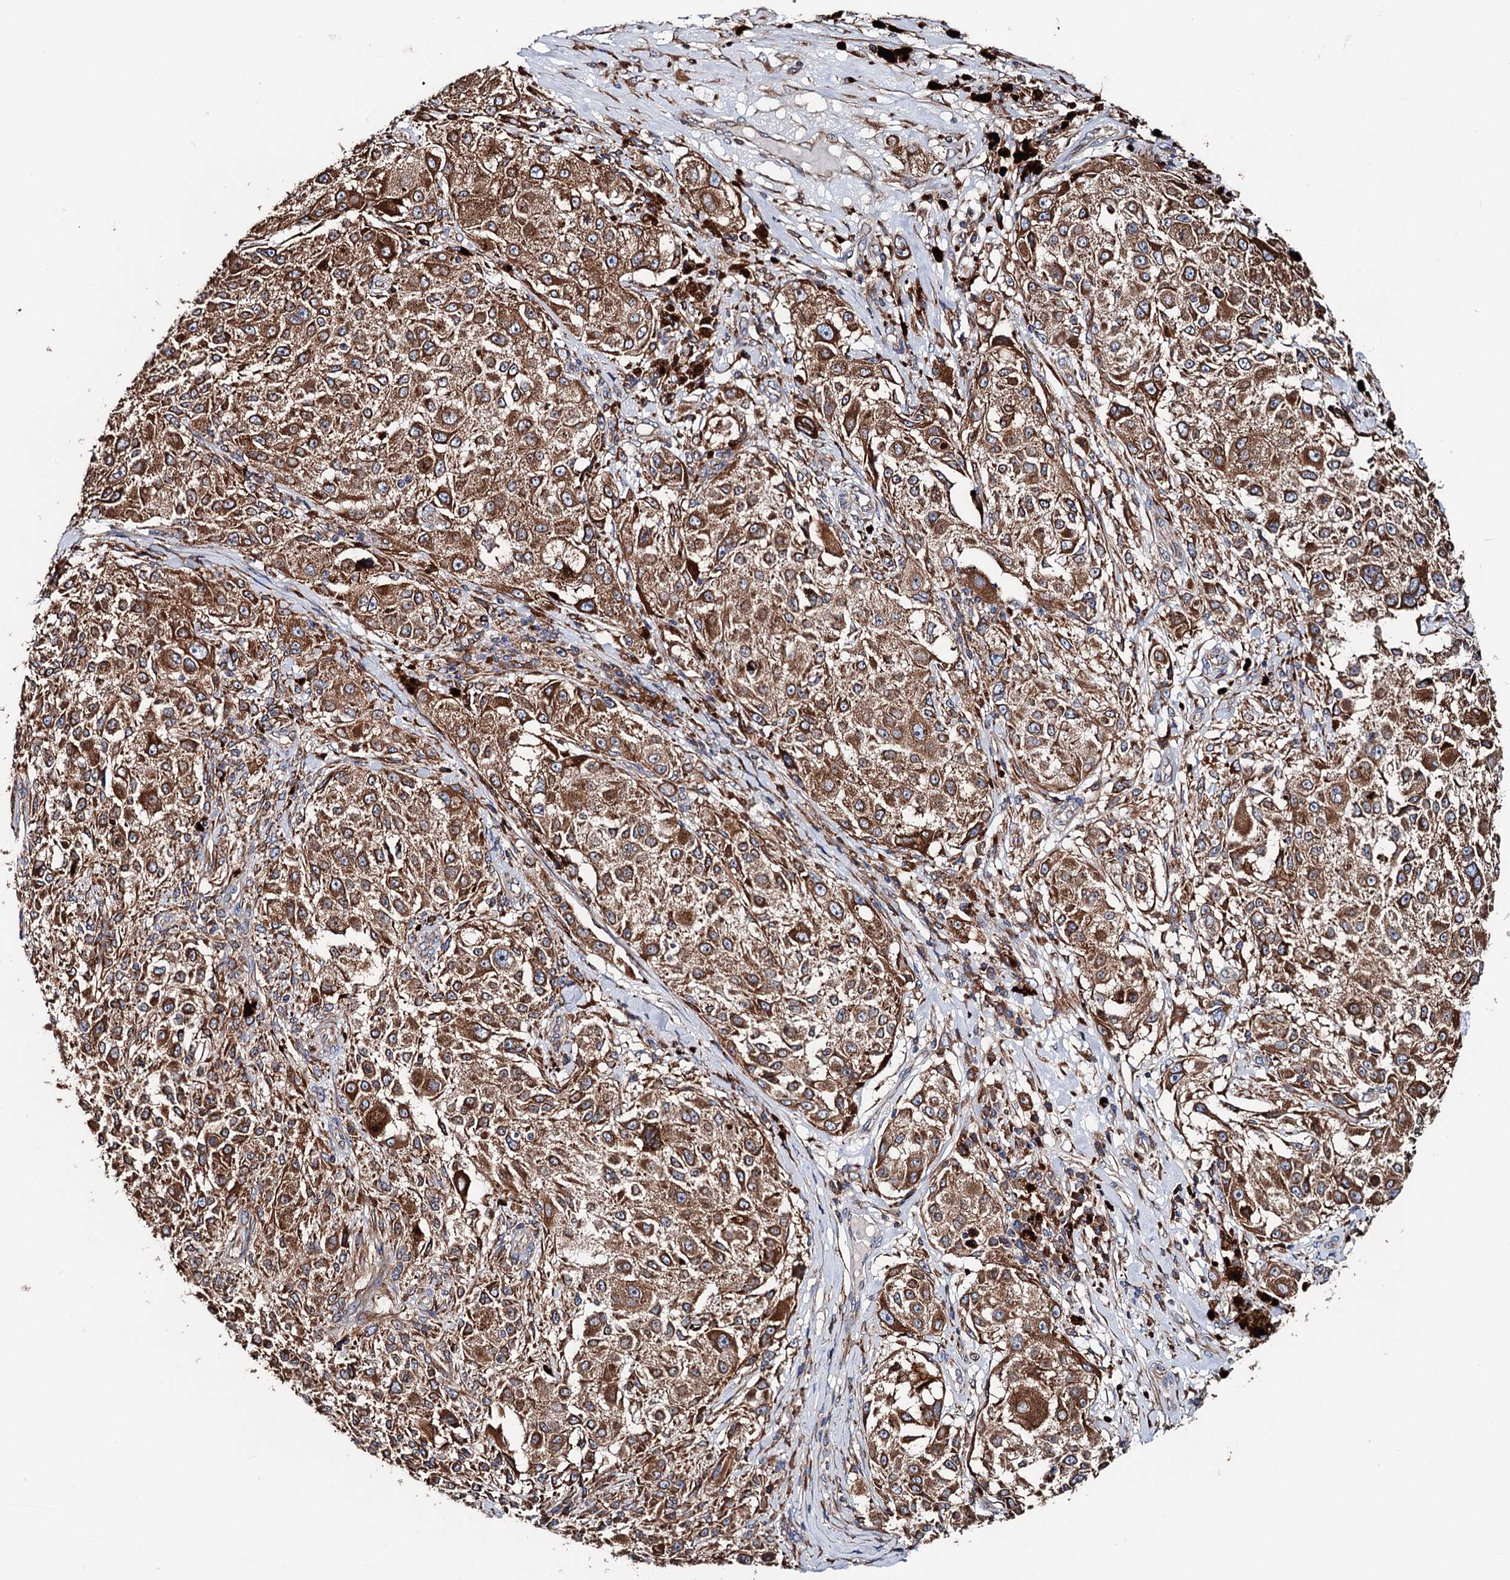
{"staining": {"intensity": "moderate", "quantity": ">75%", "location": "cytoplasmic/membranous"}, "tissue": "melanoma", "cell_type": "Tumor cells", "image_type": "cancer", "snomed": [{"axis": "morphology", "description": "Necrosis, NOS"}, {"axis": "morphology", "description": "Malignant melanoma, NOS"}, {"axis": "topography", "description": "Skin"}], "caption": "Malignant melanoma stained for a protein demonstrates moderate cytoplasmic/membranous positivity in tumor cells.", "gene": "ERP29", "patient": {"sex": "female", "age": 87}}